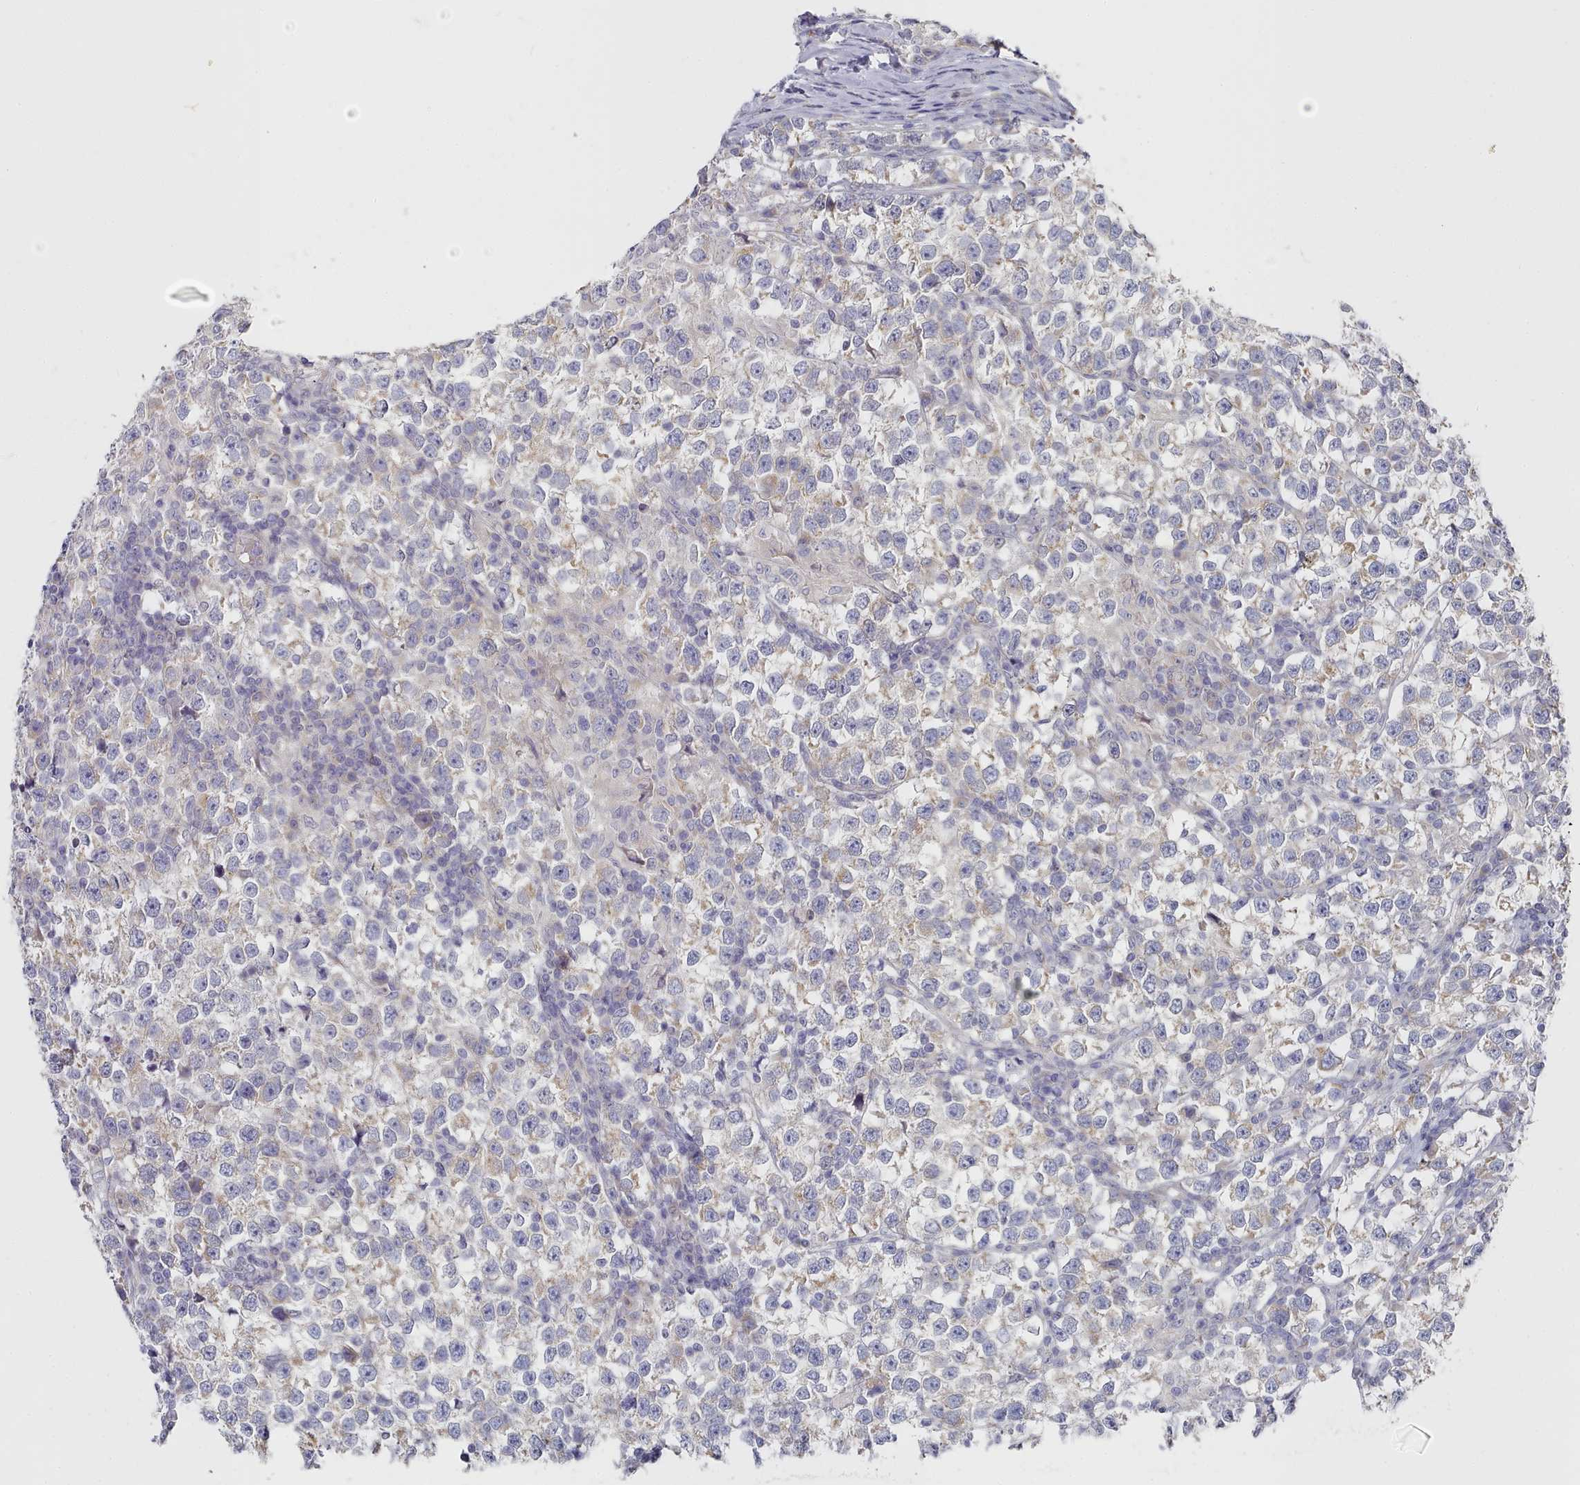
{"staining": {"intensity": "weak", "quantity": ">75%", "location": "cytoplasmic/membranous"}, "tissue": "testis cancer", "cell_type": "Tumor cells", "image_type": "cancer", "snomed": [{"axis": "morphology", "description": "Normal tissue, NOS"}, {"axis": "morphology", "description": "Seminoma, NOS"}, {"axis": "topography", "description": "Testis"}], "caption": "Immunohistochemical staining of testis seminoma shows low levels of weak cytoplasmic/membranous positivity in about >75% of tumor cells.", "gene": "TYW1B", "patient": {"sex": "male", "age": 43}}